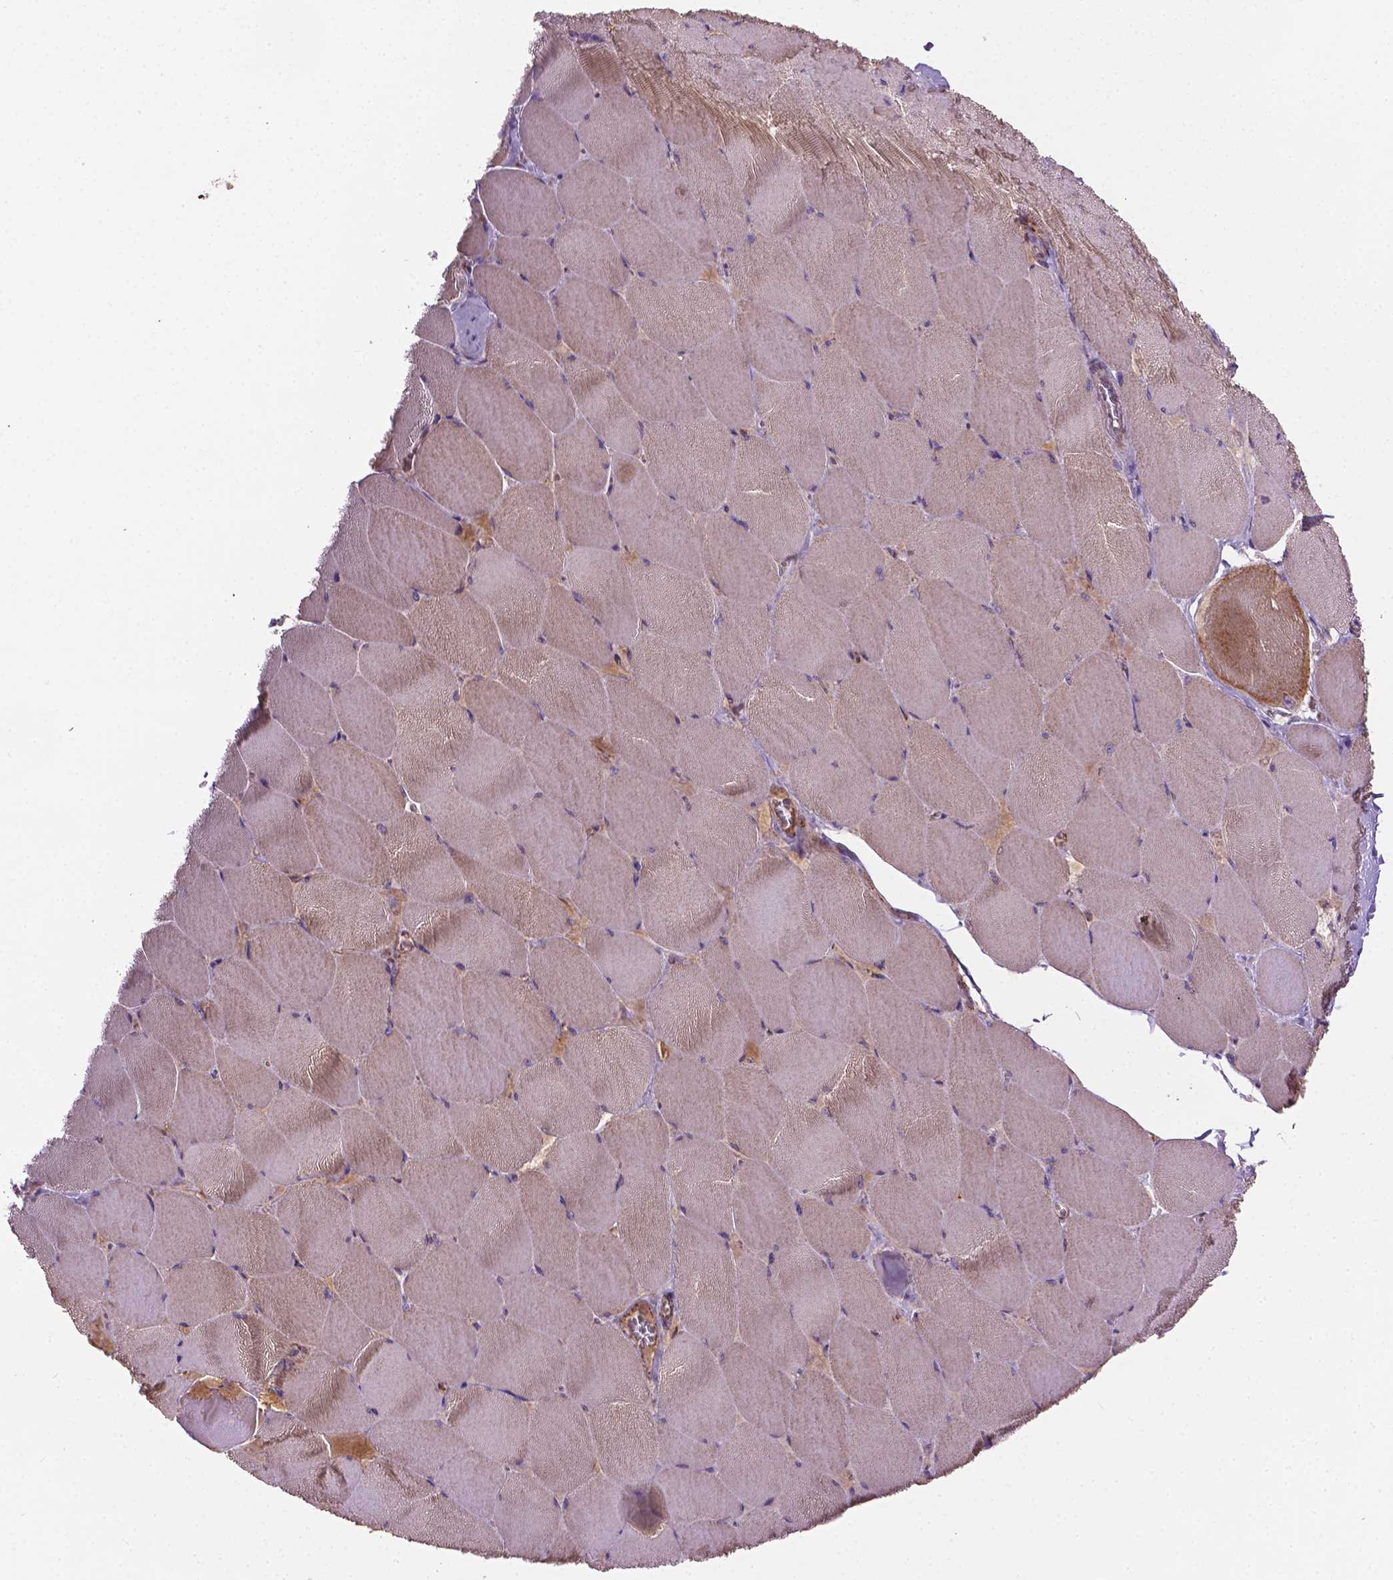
{"staining": {"intensity": "weak", "quantity": ">75%", "location": "cytoplasmic/membranous"}, "tissue": "skeletal muscle", "cell_type": "Myocytes", "image_type": "normal", "snomed": [{"axis": "morphology", "description": "Normal tissue, NOS"}, {"axis": "topography", "description": "Skeletal muscle"}], "caption": "IHC micrograph of normal skeletal muscle stained for a protein (brown), which shows low levels of weak cytoplasmic/membranous positivity in about >75% of myocytes.", "gene": "PIBF1", "patient": {"sex": "female", "age": 75}}